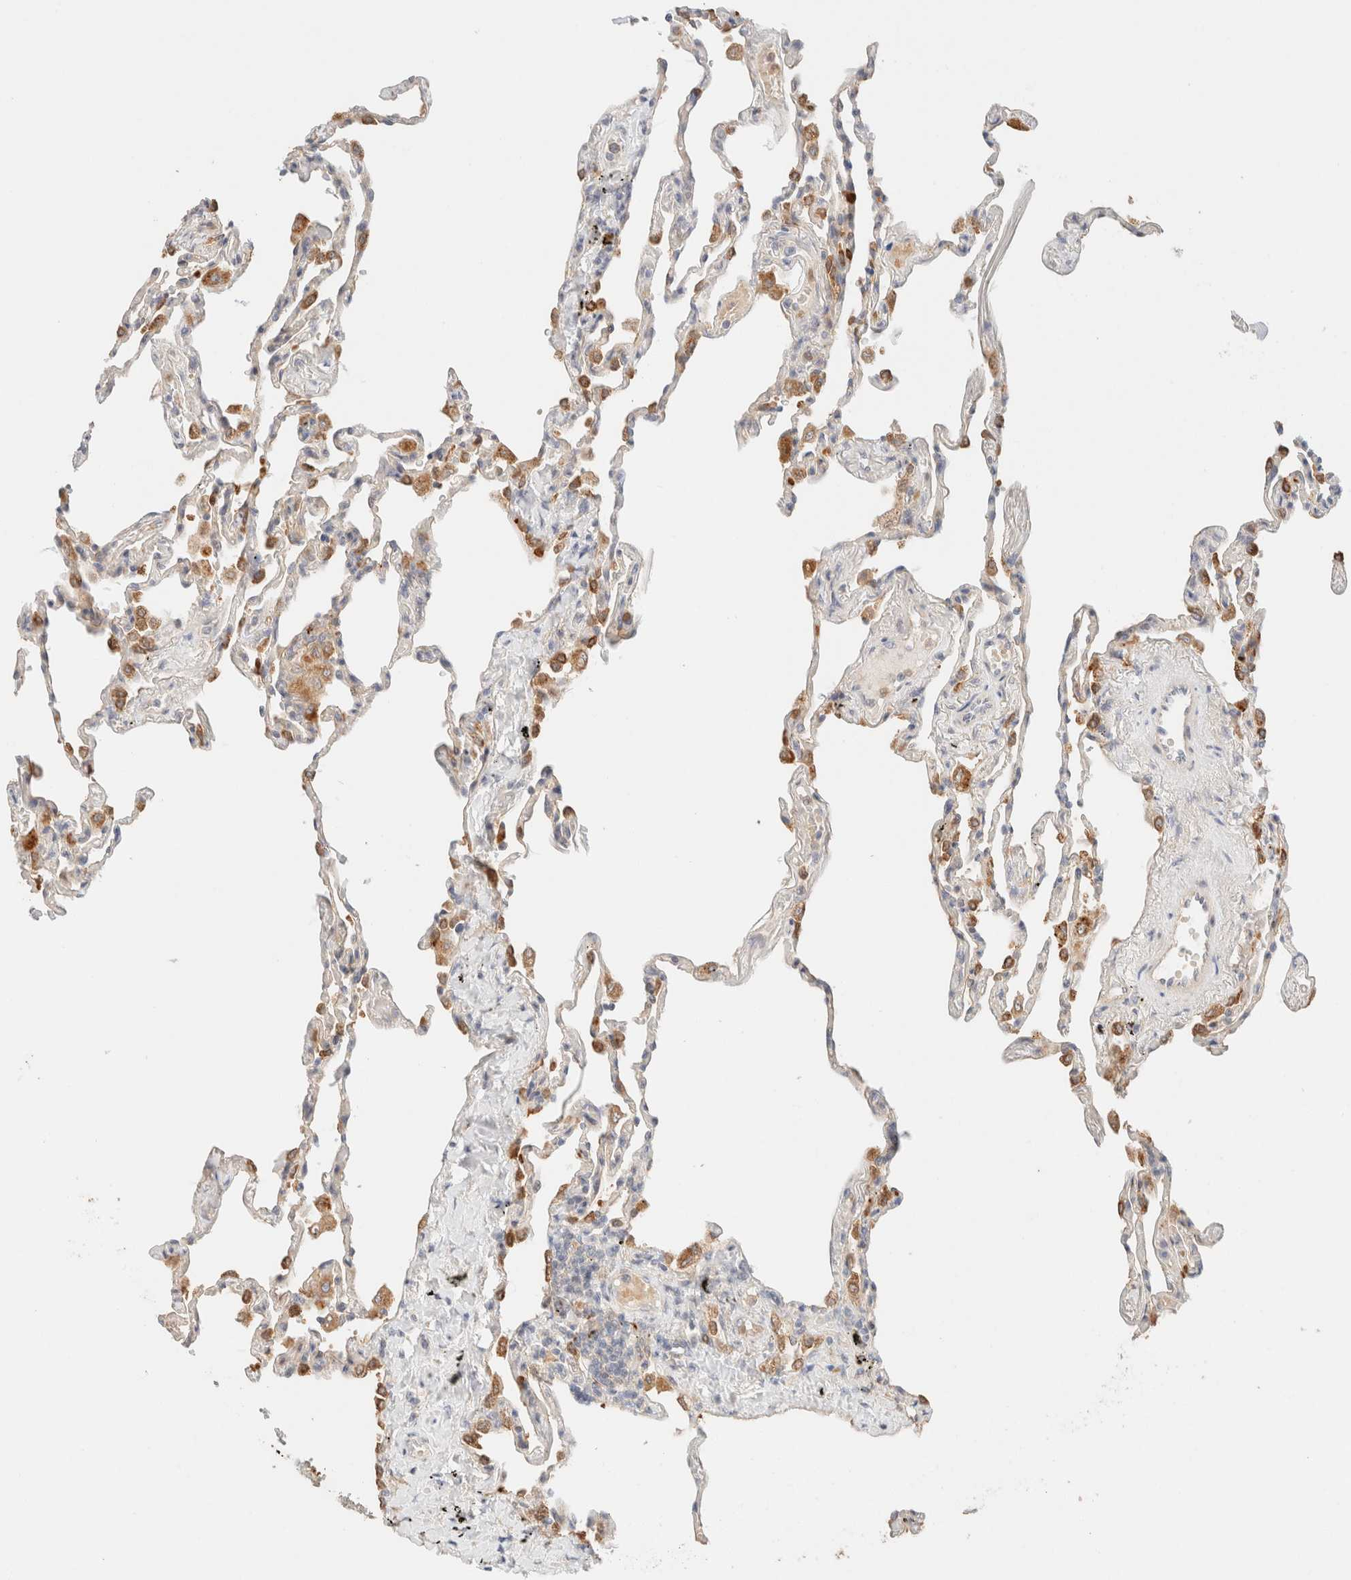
{"staining": {"intensity": "moderate", "quantity": "<25%", "location": "cytoplasmic/membranous"}, "tissue": "lung", "cell_type": "Alveolar cells", "image_type": "normal", "snomed": [{"axis": "morphology", "description": "Normal tissue, NOS"}, {"axis": "topography", "description": "Lung"}], "caption": "The immunohistochemical stain highlights moderate cytoplasmic/membranous positivity in alveolar cells of normal lung.", "gene": "SGSM2", "patient": {"sex": "male", "age": 59}}